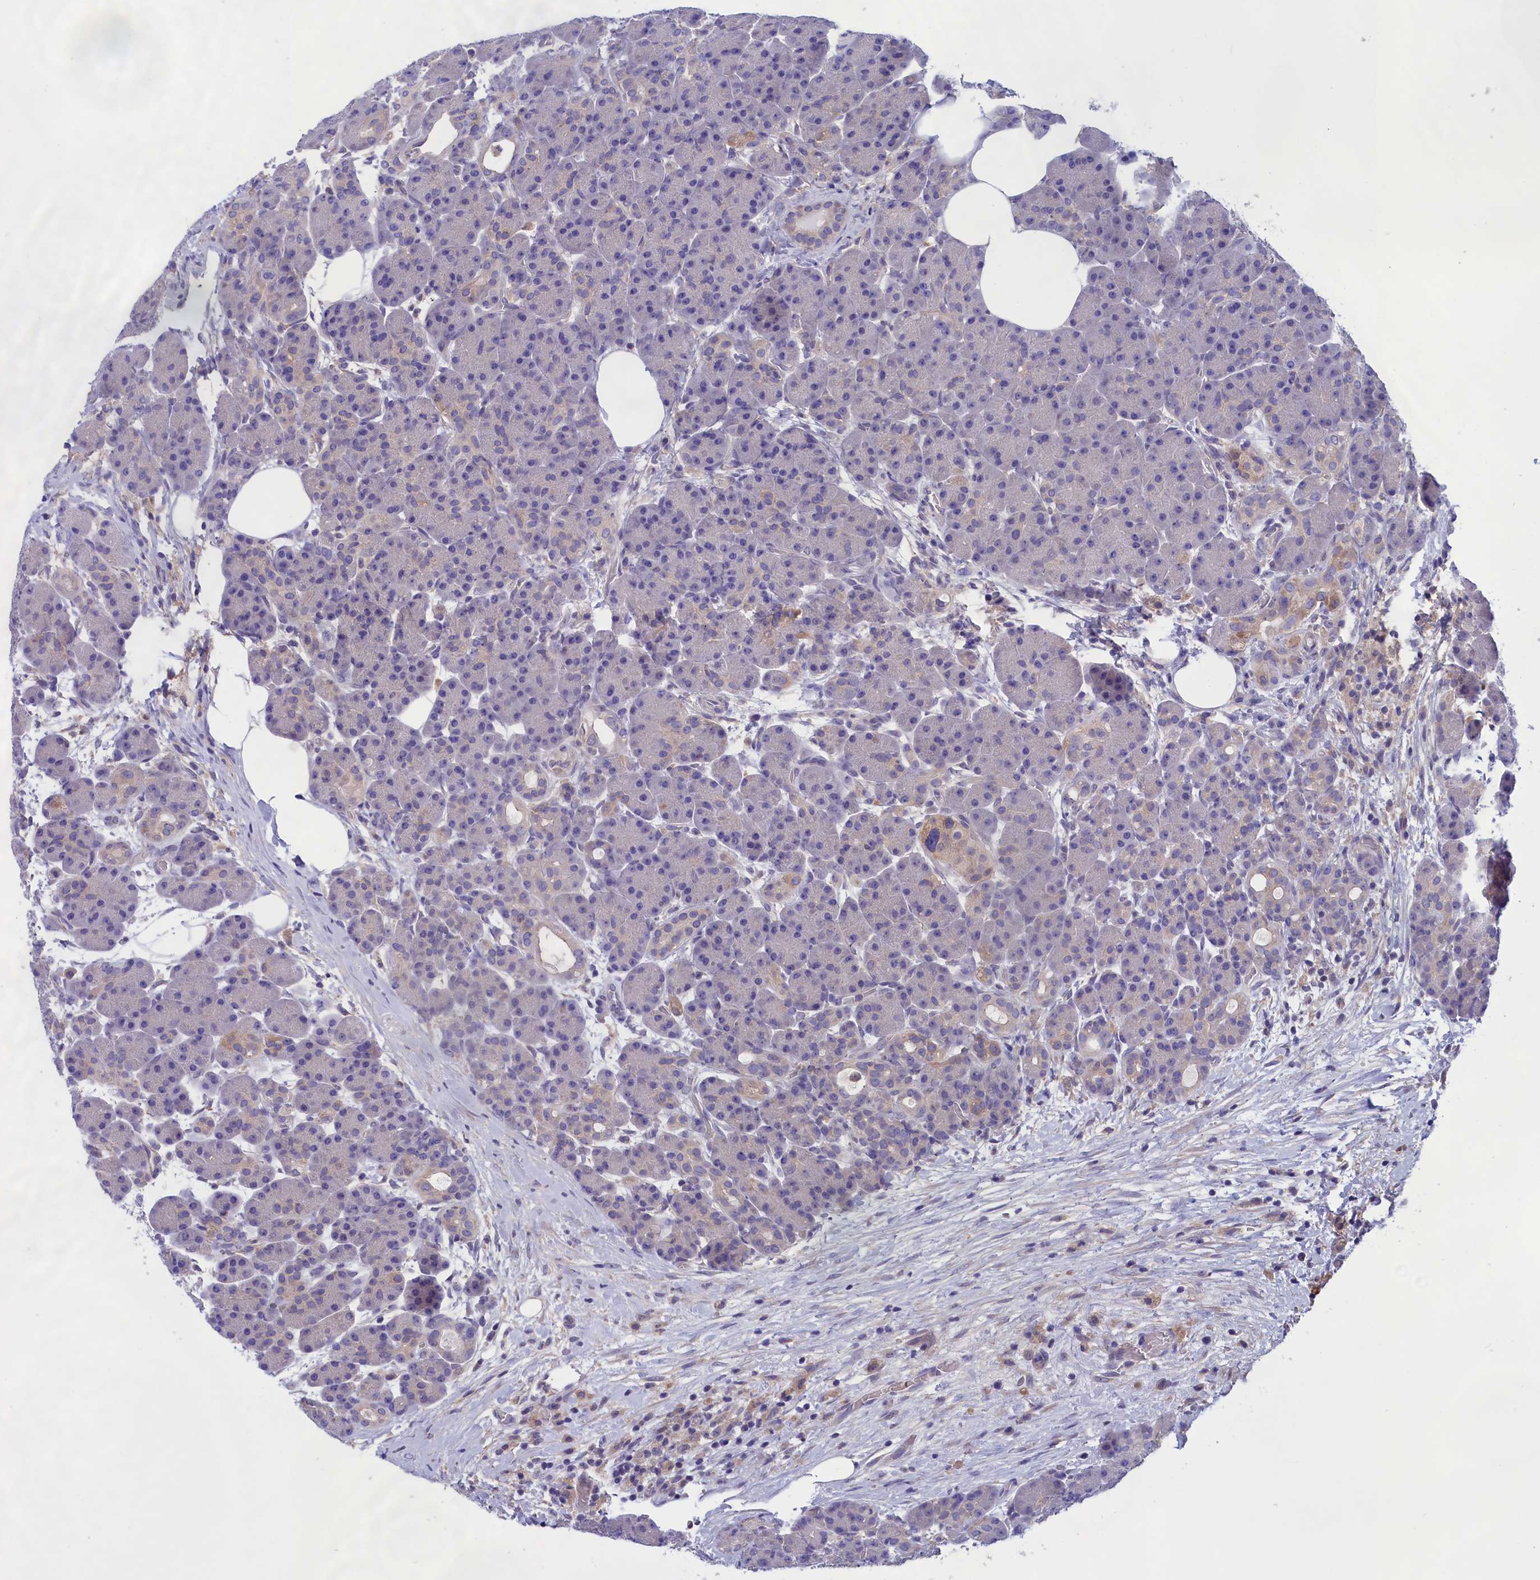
{"staining": {"intensity": "negative", "quantity": "none", "location": "none"}, "tissue": "pancreas", "cell_type": "Exocrine glandular cells", "image_type": "normal", "snomed": [{"axis": "morphology", "description": "Normal tissue, NOS"}, {"axis": "topography", "description": "Pancreas"}], "caption": "Unremarkable pancreas was stained to show a protein in brown. There is no significant expression in exocrine glandular cells. (Brightfield microscopy of DAB immunohistochemistry at high magnification).", "gene": "AMDHD2", "patient": {"sex": "male", "age": 63}}